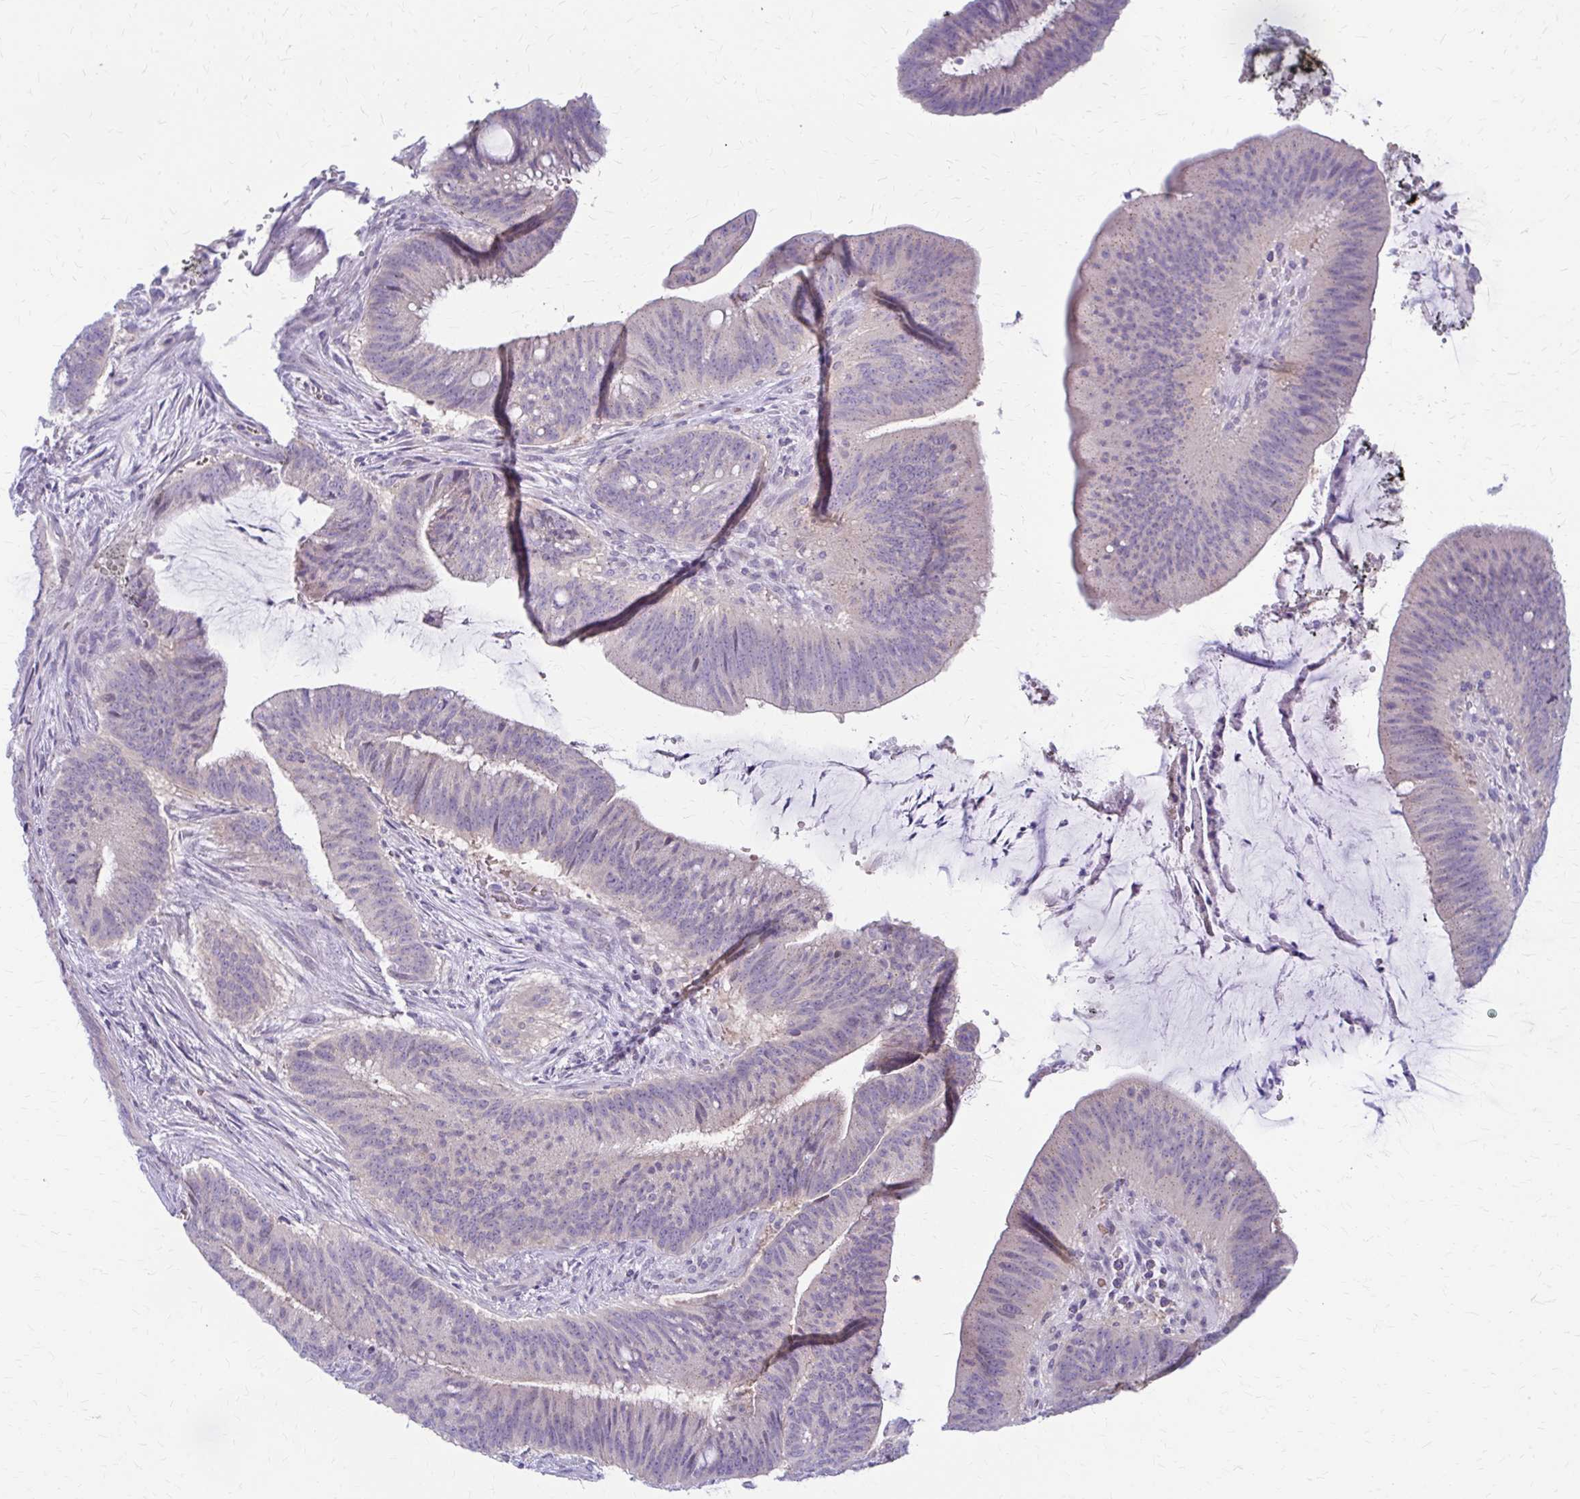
{"staining": {"intensity": "weak", "quantity": "<25%", "location": "cytoplasmic/membranous"}, "tissue": "colorectal cancer", "cell_type": "Tumor cells", "image_type": "cancer", "snomed": [{"axis": "morphology", "description": "Adenocarcinoma, NOS"}, {"axis": "topography", "description": "Colon"}], "caption": "An immunohistochemistry (IHC) micrograph of colorectal cancer is shown. There is no staining in tumor cells of colorectal cancer. Brightfield microscopy of immunohistochemistry stained with DAB (3,3'-diaminobenzidine) (brown) and hematoxylin (blue), captured at high magnification.", "gene": "RADIL", "patient": {"sex": "female", "age": 43}}